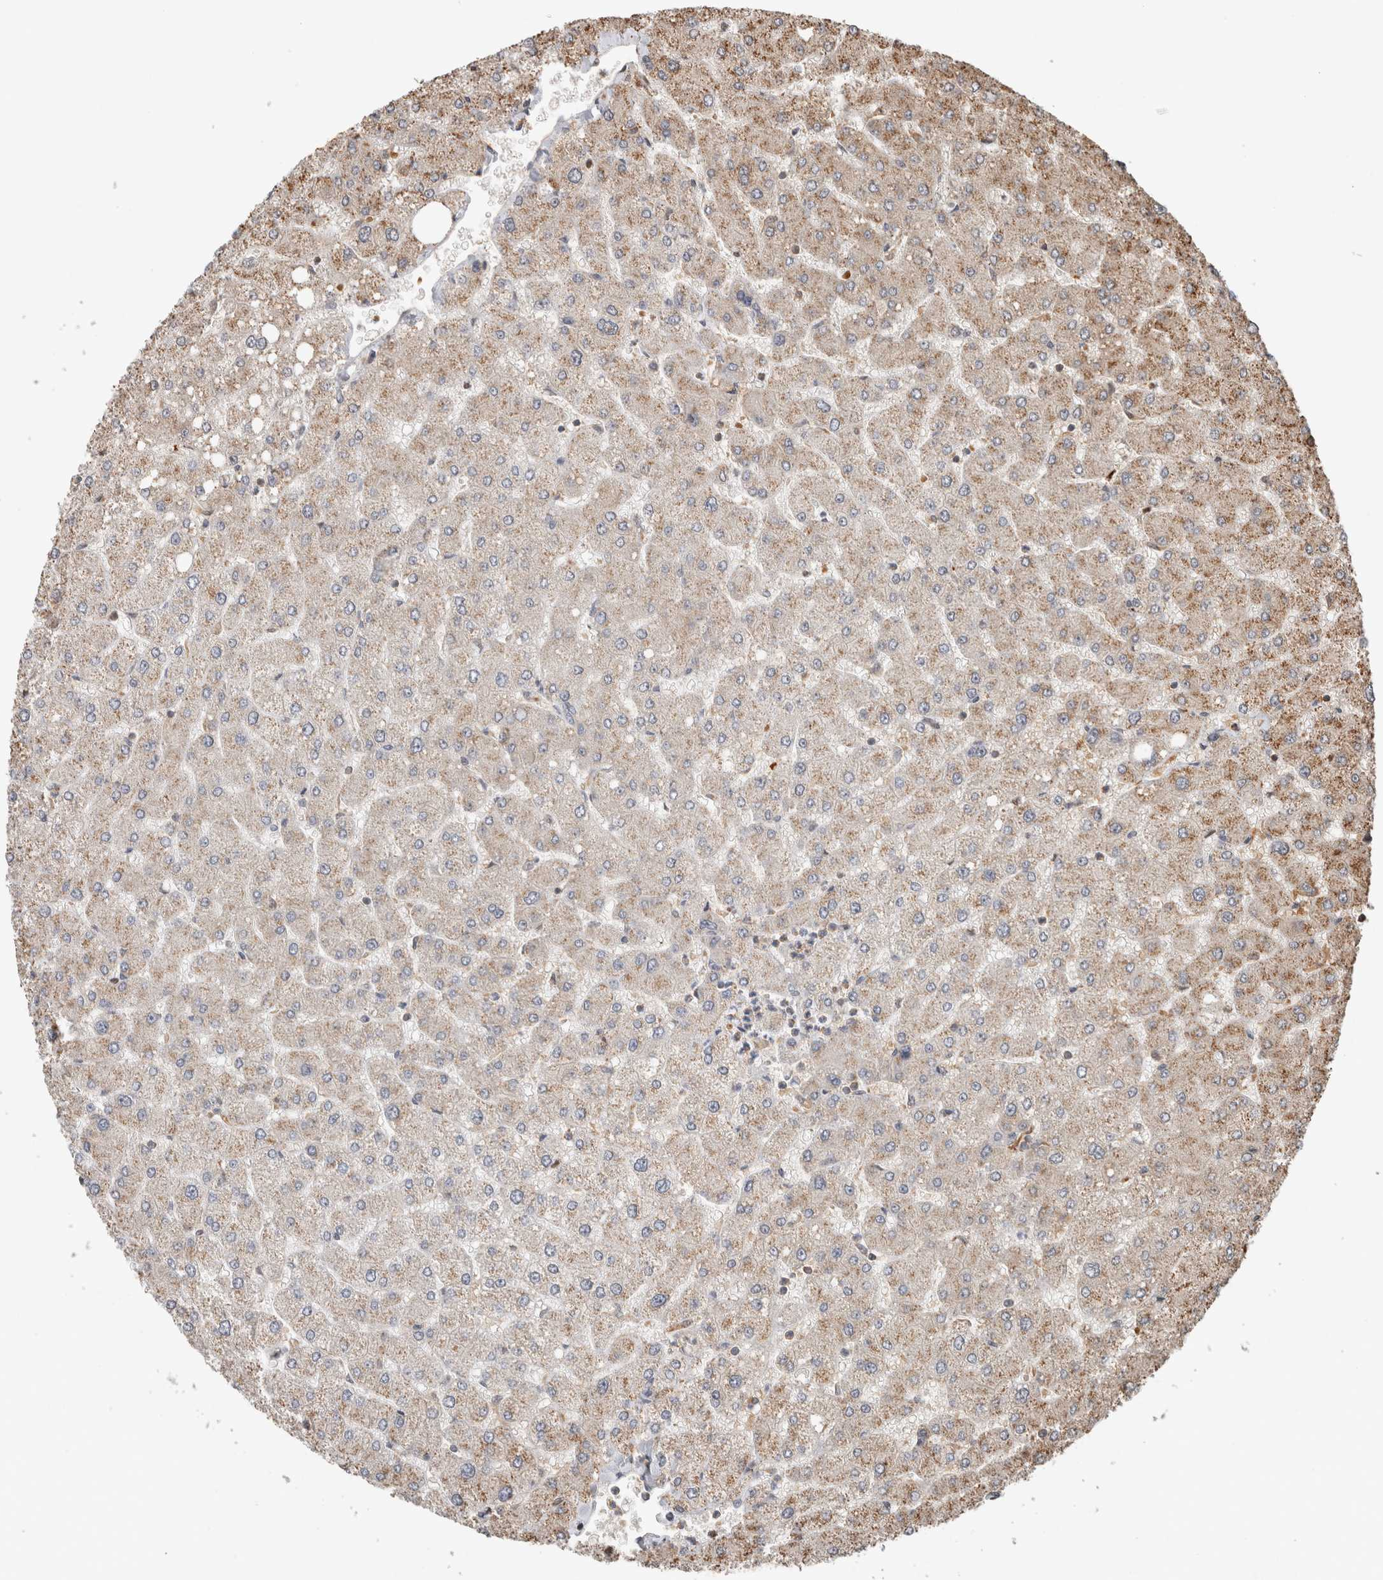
{"staining": {"intensity": "negative", "quantity": "none", "location": "none"}, "tissue": "liver", "cell_type": "Cholangiocytes", "image_type": "normal", "snomed": [{"axis": "morphology", "description": "Normal tissue, NOS"}, {"axis": "topography", "description": "Liver"}], "caption": "A high-resolution image shows immunohistochemistry staining of benign liver, which exhibits no significant positivity in cholangiocytes.", "gene": "OTUD6B", "patient": {"sex": "male", "age": 55}}